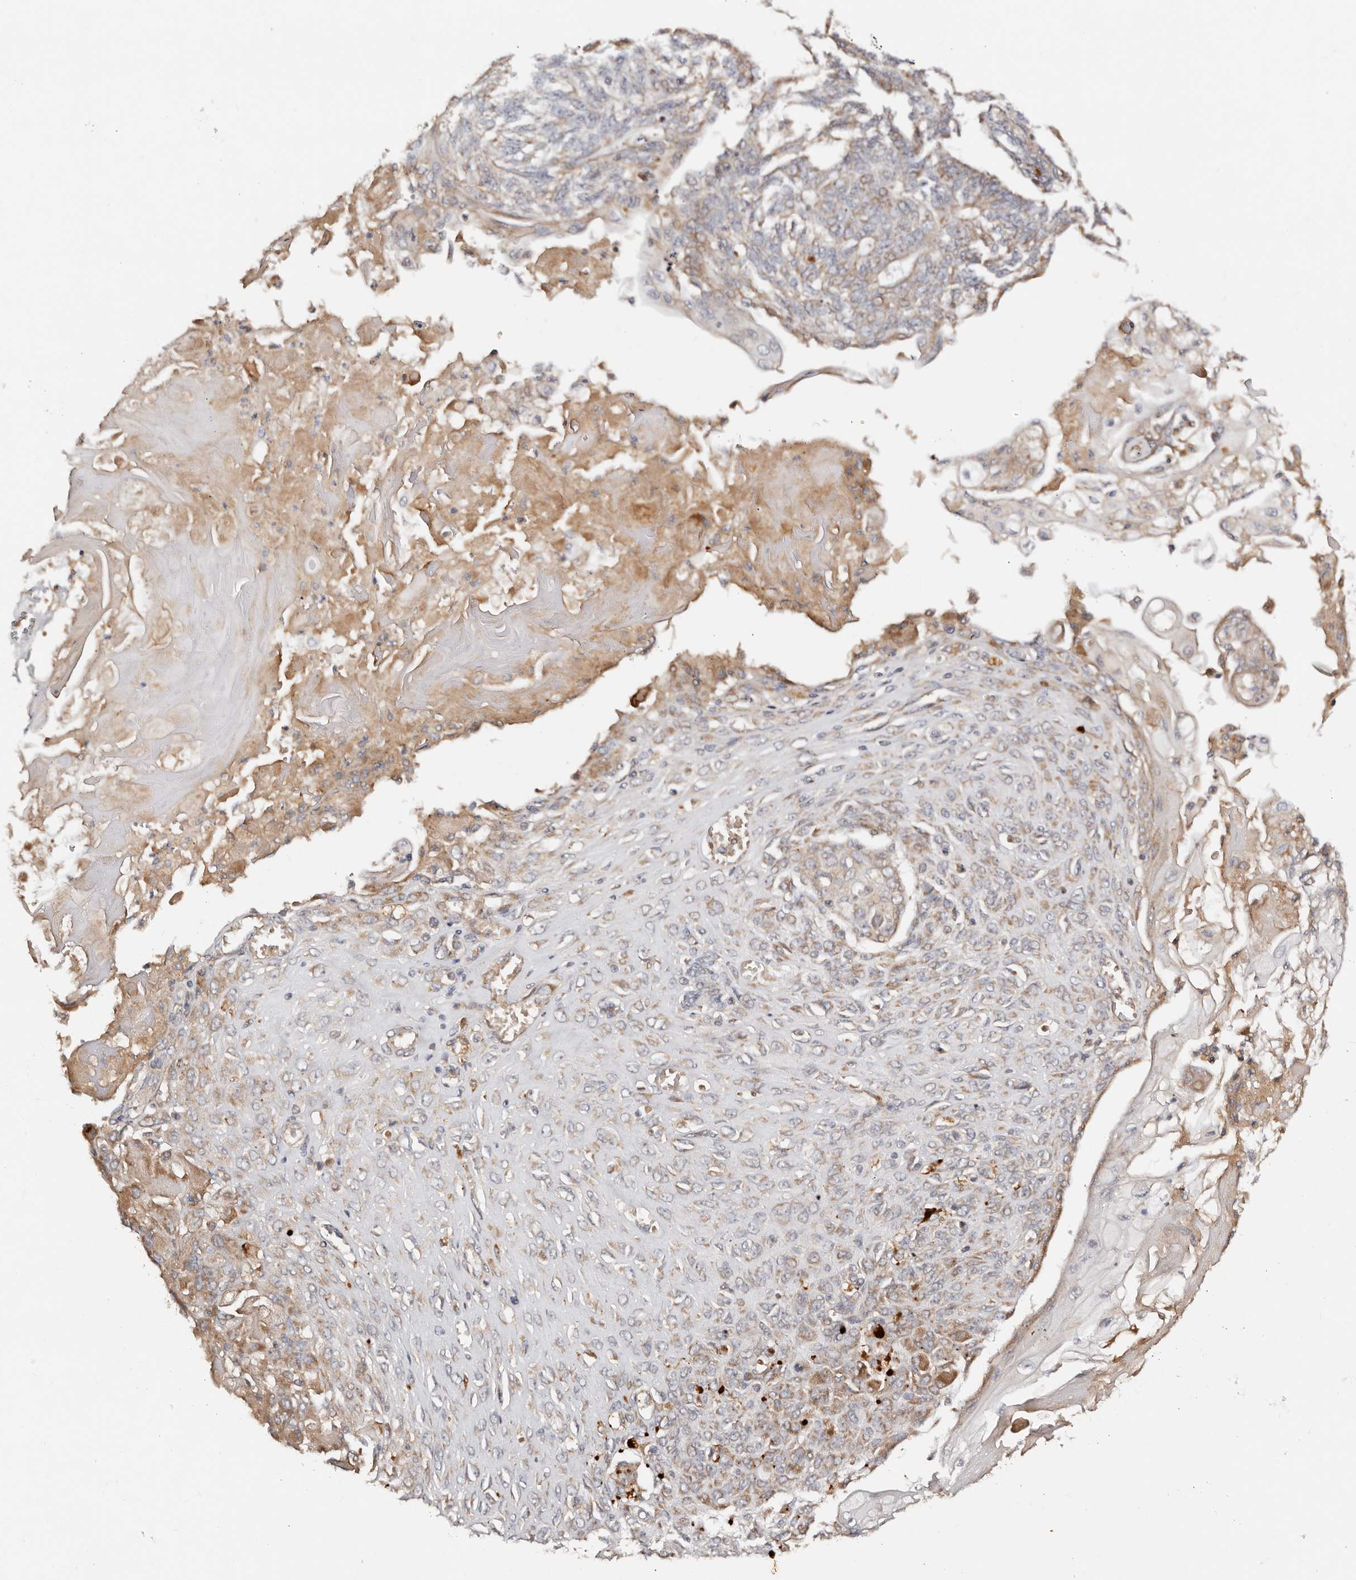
{"staining": {"intensity": "moderate", "quantity": "25%-75%", "location": "cytoplasmic/membranous"}, "tissue": "endometrial cancer", "cell_type": "Tumor cells", "image_type": "cancer", "snomed": [{"axis": "morphology", "description": "Adenocarcinoma, NOS"}, {"axis": "topography", "description": "Endometrium"}], "caption": "Tumor cells exhibit medium levels of moderate cytoplasmic/membranous positivity in about 25%-75% of cells in human adenocarcinoma (endometrial). The staining was performed using DAB (3,3'-diaminobenzidine), with brown indicating positive protein expression. Nuclei are stained blue with hematoxylin.", "gene": "DENND11", "patient": {"sex": "female", "age": 32}}